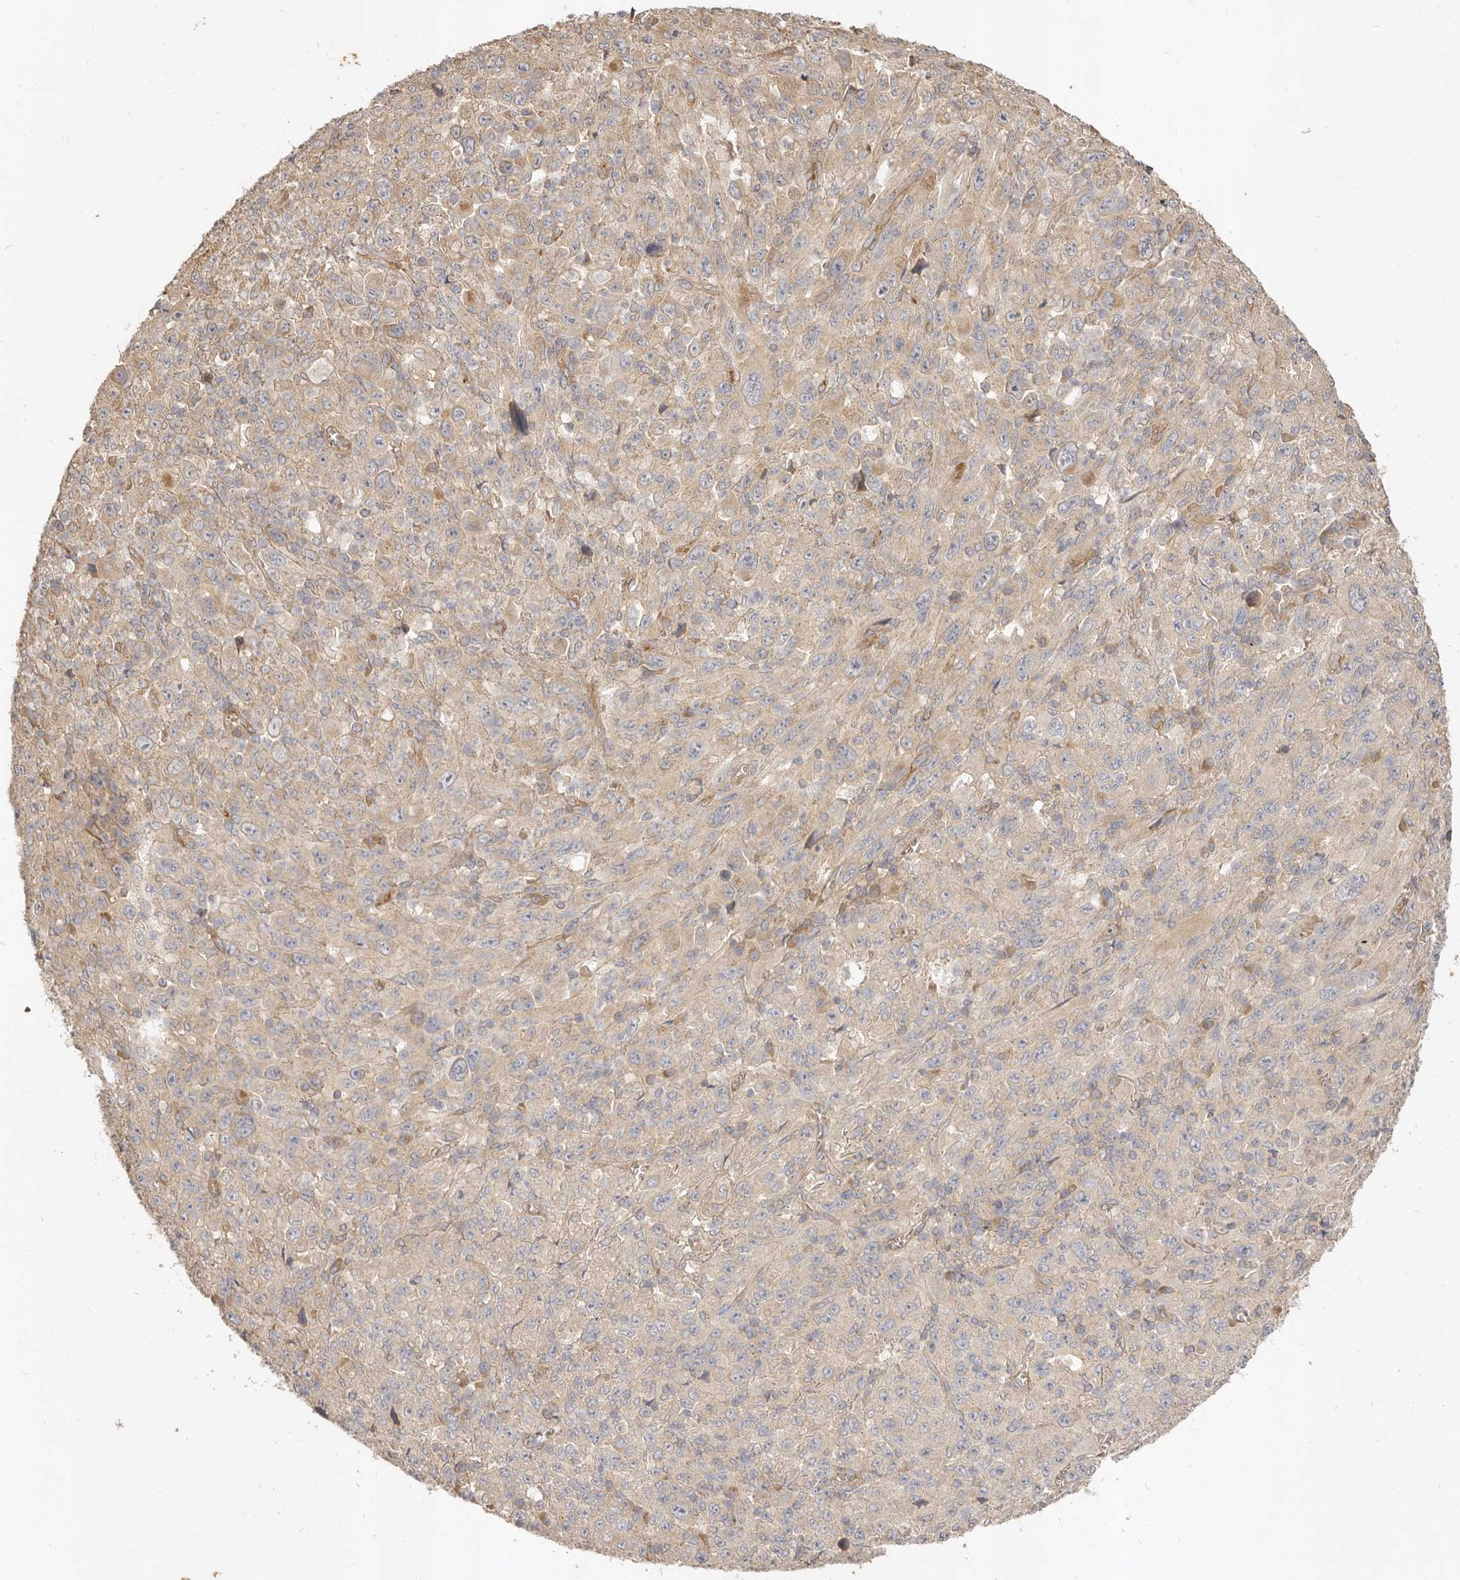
{"staining": {"intensity": "weak", "quantity": ">75%", "location": "cytoplasmic/membranous"}, "tissue": "melanoma", "cell_type": "Tumor cells", "image_type": "cancer", "snomed": [{"axis": "morphology", "description": "Malignant melanoma, Metastatic site"}, {"axis": "topography", "description": "Skin"}], "caption": "Protein expression by immunohistochemistry (IHC) demonstrates weak cytoplasmic/membranous staining in approximately >75% of tumor cells in melanoma.", "gene": "ADAMTS9", "patient": {"sex": "female", "age": 56}}